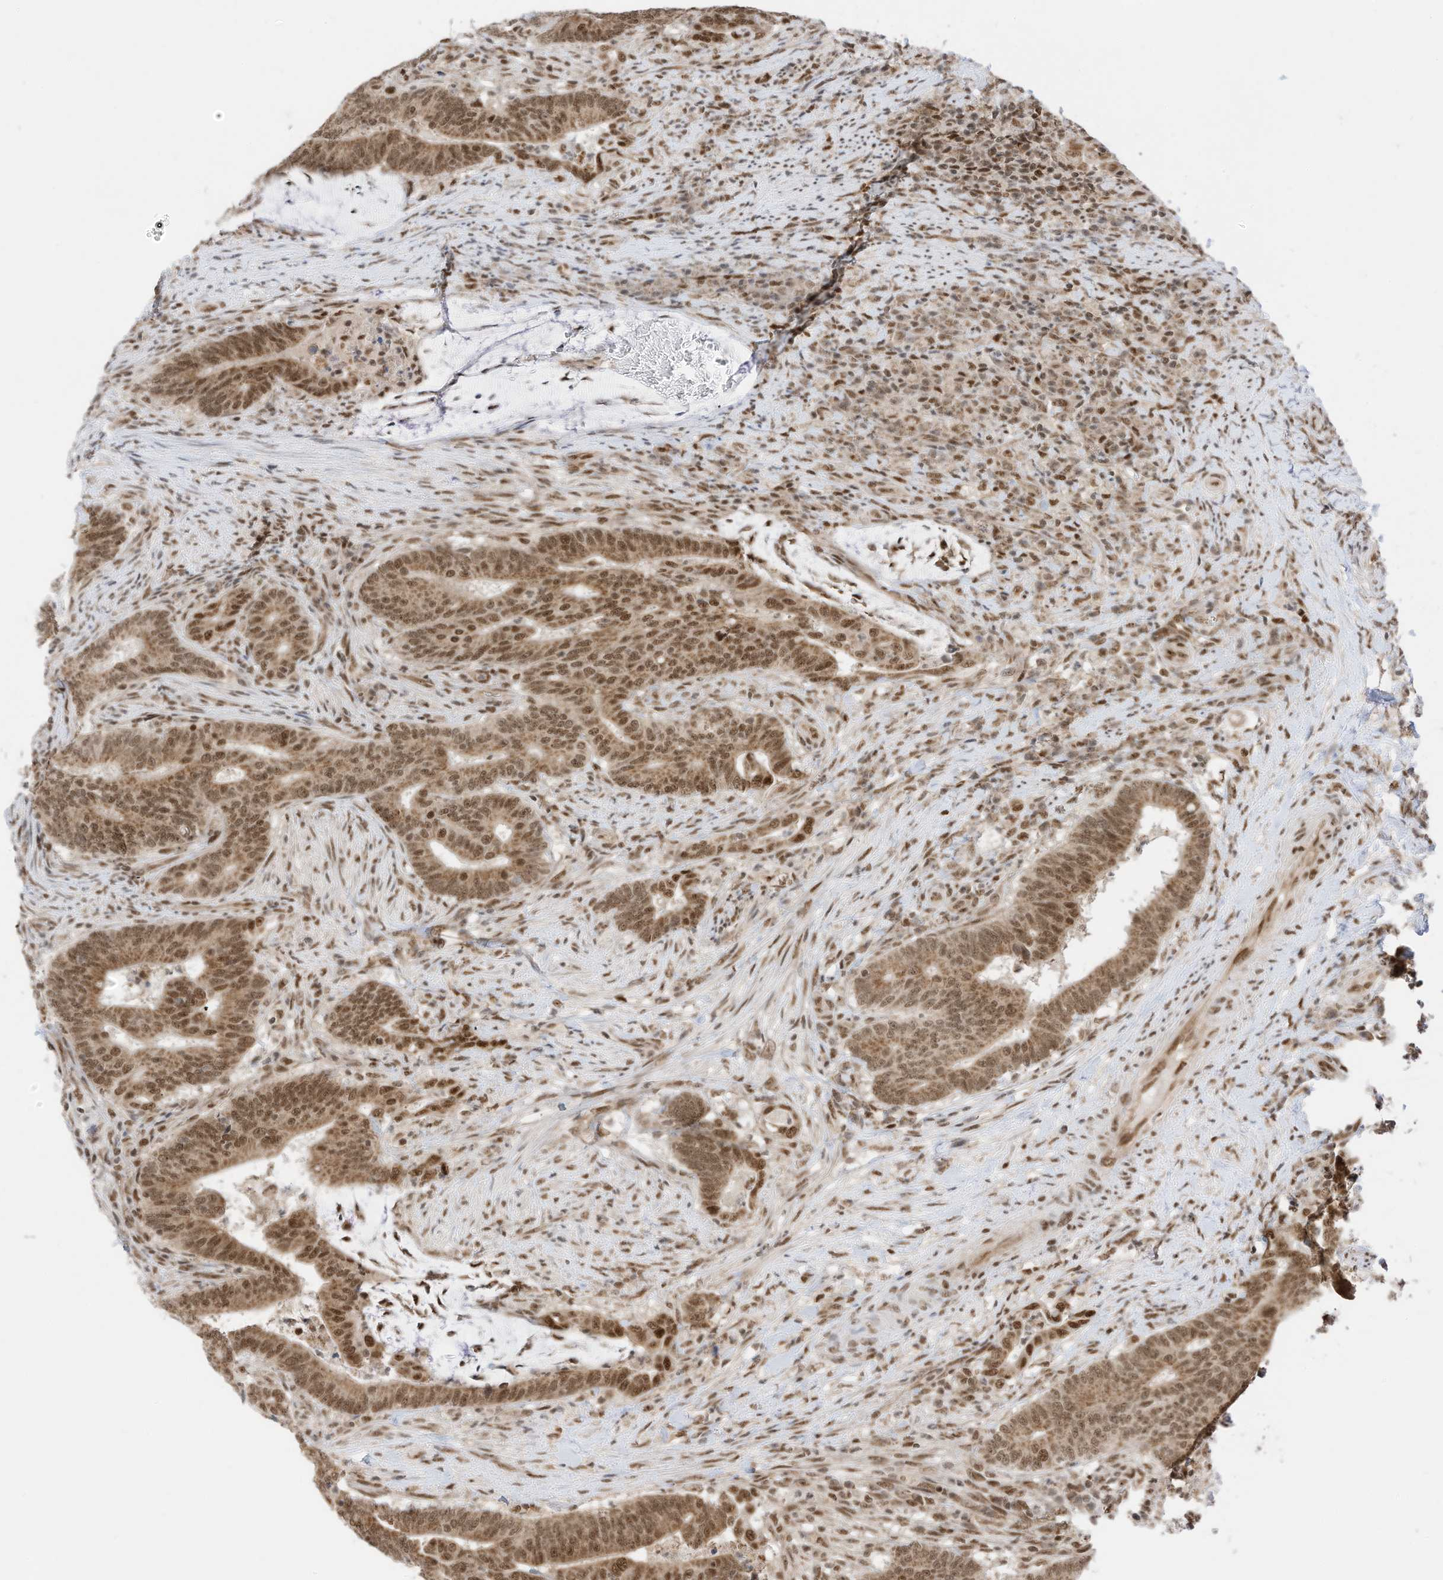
{"staining": {"intensity": "strong", "quantity": ">75%", "location": "cytoplasmic/membranous,nuclear"}, "tissue": "colorectal cancer", "cell_type": "Tumor cells", "image_type": "cancer", "snomed": [{"axis": "morphology", "description": "Adenocarcinoma, NOS"}, {"axis": "topography", "description": "Colon"}], "caption": "About >75% of tumor cells in colorectal cancer demonstrate strong cytoplasmic/membranous and nuclear protein staining as visualized by brown immunohistochemical staining.", "gene": "AURKAIP1", "patient": {"sex": "female", "age": 66}}